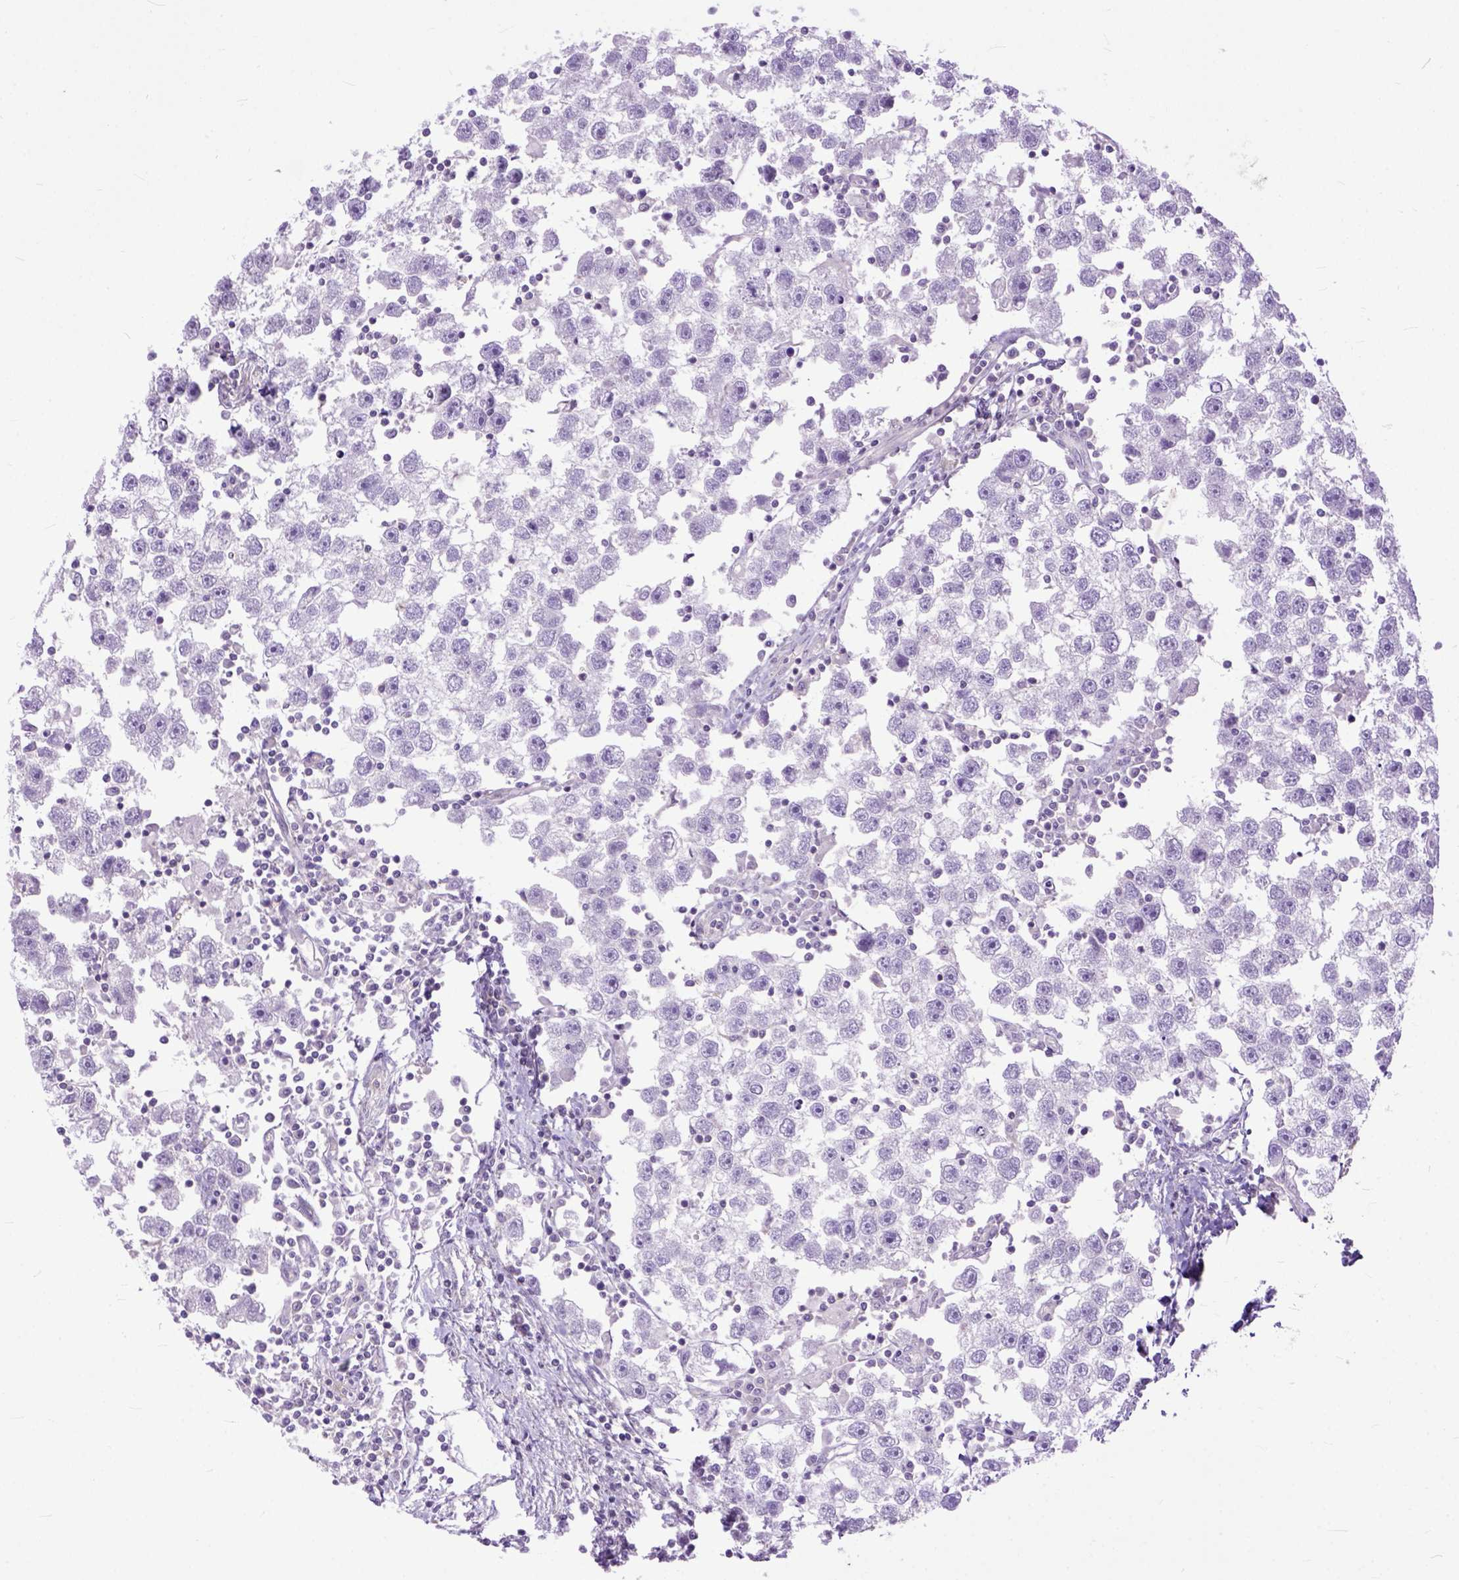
{"staining": {"intensity": "negative", "quantity": "none", "location": "none"}, "tissue": "testis cancer", "cell_type": "Tumor cells", "image_type": "cancer", "snomed": [{"axis": "morphology", "description": "Seminoma, NOS"}, {"axis": "topography", "description": "Testis"}], "caption": "A histopathology image of human seminoma (testis) is negative for staining in tumor cells.", "gene": "NAMPT", "patient": {"sex": "male", "age": 30}}